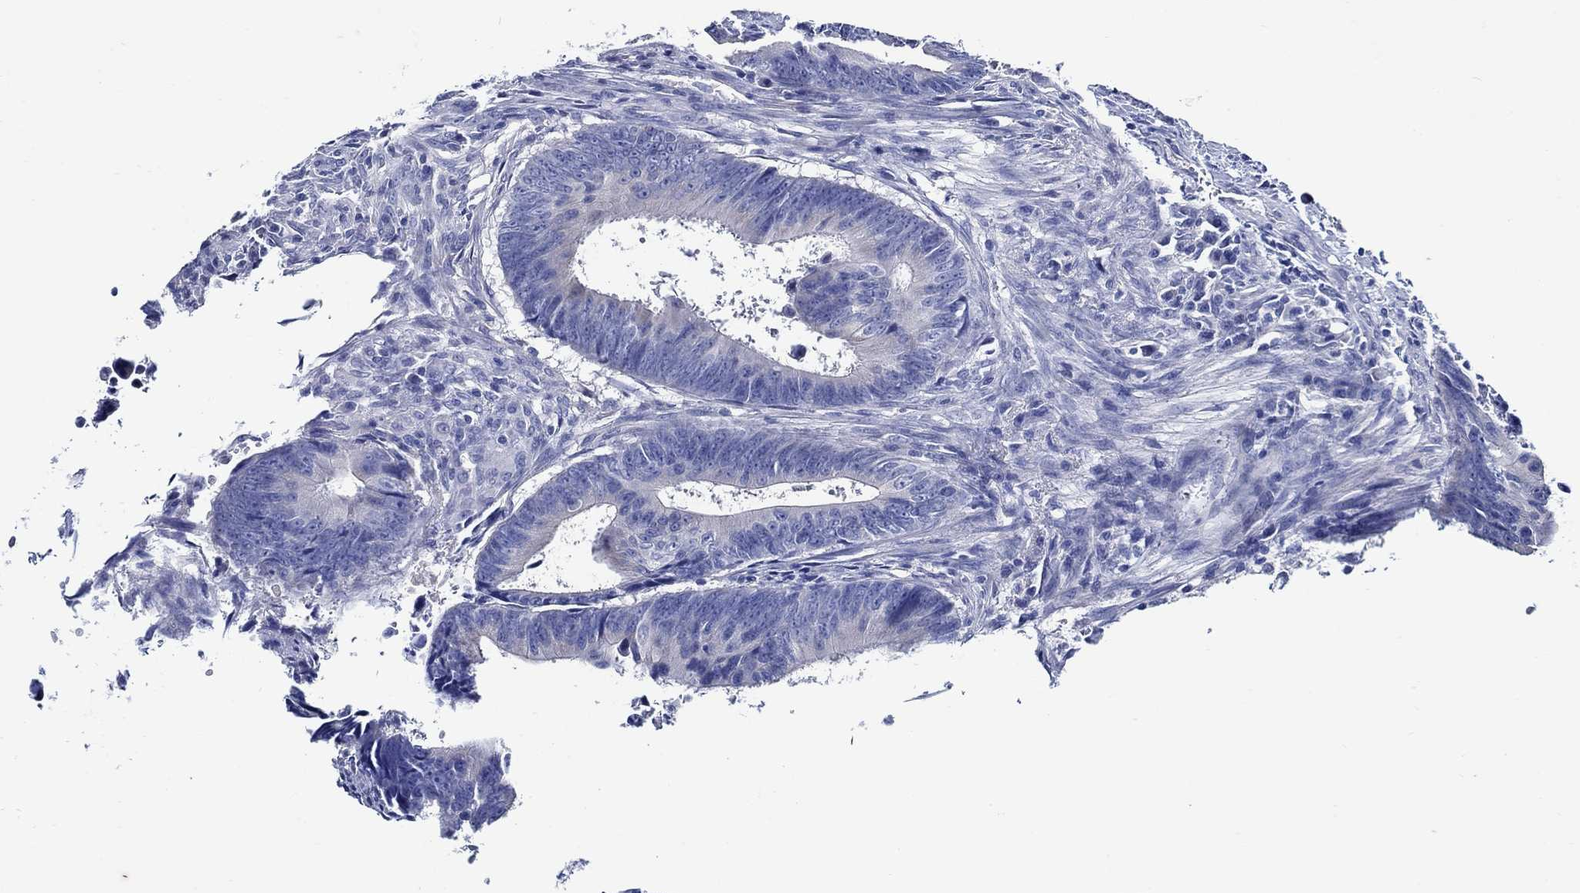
{"staining": {"intensity": "negative", "quantity": "none", "location": "none"}, "tissue": "colorectal cancer", "cell_type": "Tumor cells", "image_type": "cancer", "snomed": [{"axis": "morphology", "description": "Adenocarcinoma, NOS"}, {"axis": "topography", "description": "Colon"}], "caption": "Micrograph shows no protein expression in tumor cells of adenocarcinoma (colorectal) tissue. (DAB (3,3'-diaminobenzidine) IHC visualized using brightfield microscopy, high magnification).", "gene": "SKOR1", "patient": {"sex": "female", "age": 87}}